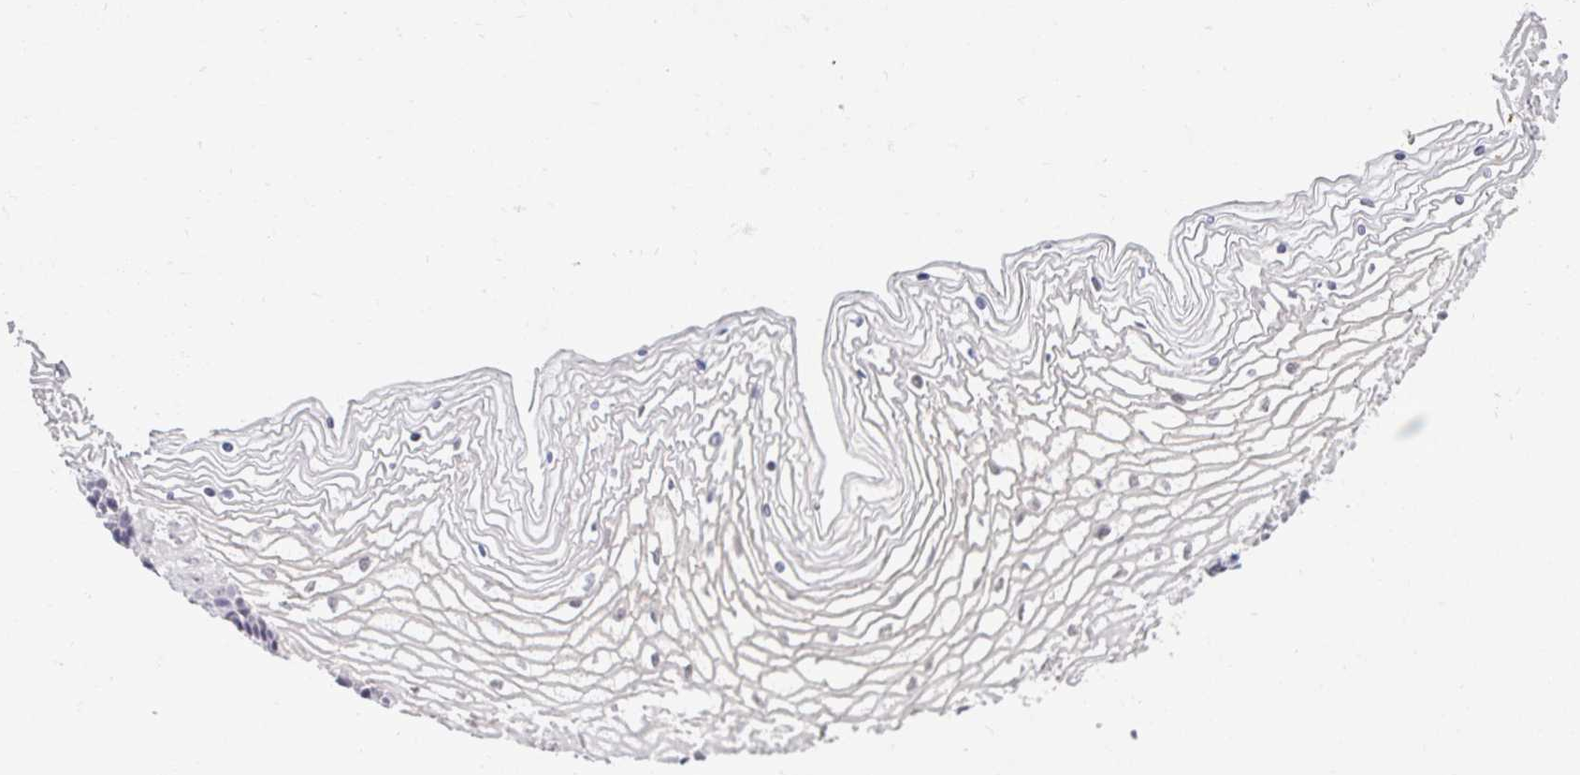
{"staining": {"intensity": "negative", "quantity": "none", "location": "none"}, "tissue": "vagina", "cell_type": "Squamous epithelial cells", "image_type": "normal", "snomed": [{"axis": "morphology", "description": "Normal tissue, NOS"}, {"axis": "topography", "description": "Vagina"}], "caption": "Image shows no significant protein expression in squamous epithelial cells of unremarkable vagina. (DAB immunohistochemistry visualized using brightfield microscopy, high magnification).", "gene": "DDN", "patient": {"sex": "female", "age": 45}}